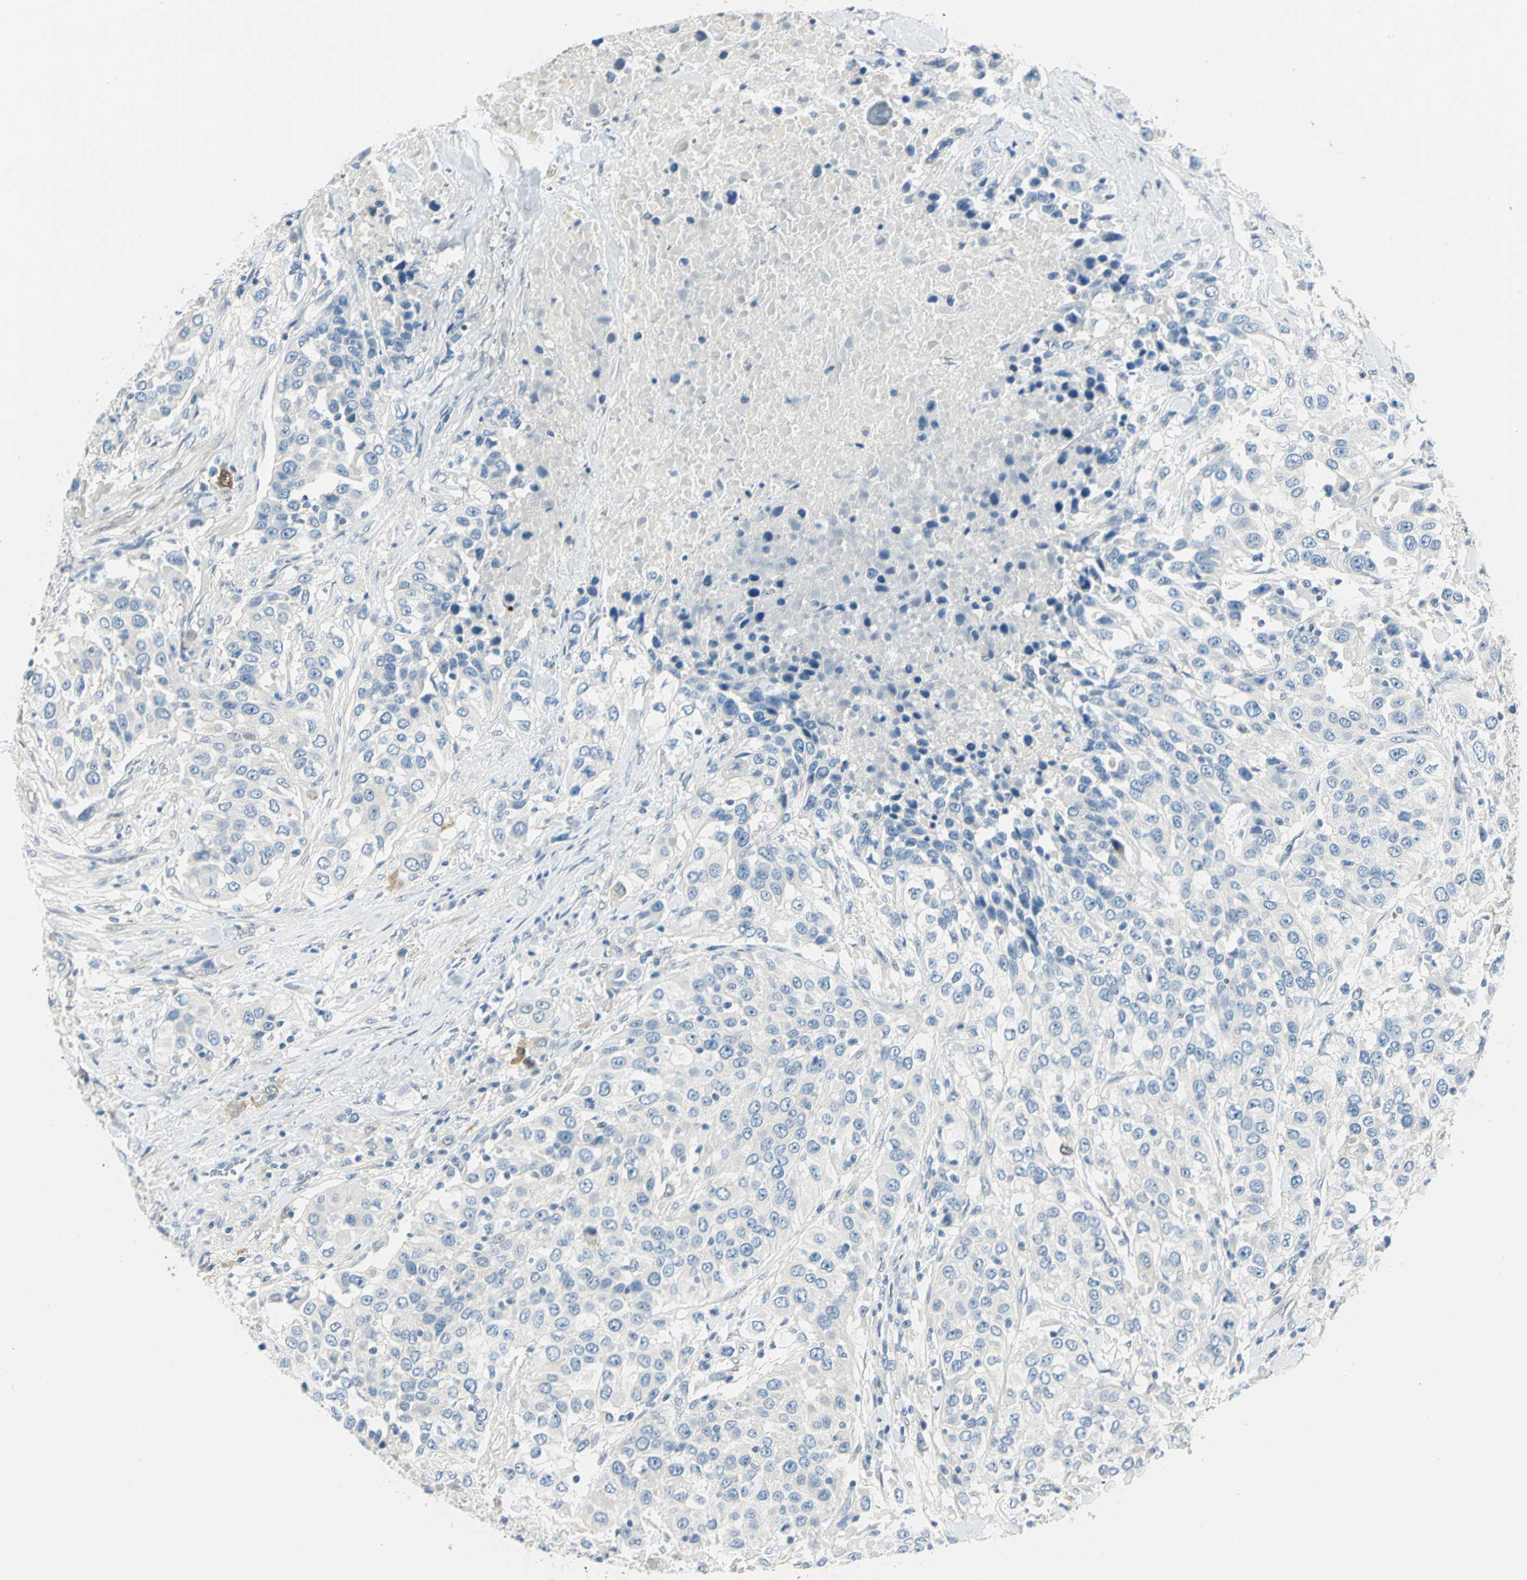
{"staining": {"intensity": "negative", "quantity": "none", "location": "none"}, "tissue": "urothelial cancer", "cell_type": "Tumor cells", "image_type": "cancer", "snomed": [{"axis": "morphology", "description": "Urothelial carcinoma, High grade"}, {"axis": "topography", "description": "Urinary bladder"}], "caption": "This is an IHC image of high-grade urothelial carcinoma. There is no expression in tumor cells.", "gene": "UCHL1", "patient": {"sex": "female", "age": 80}}